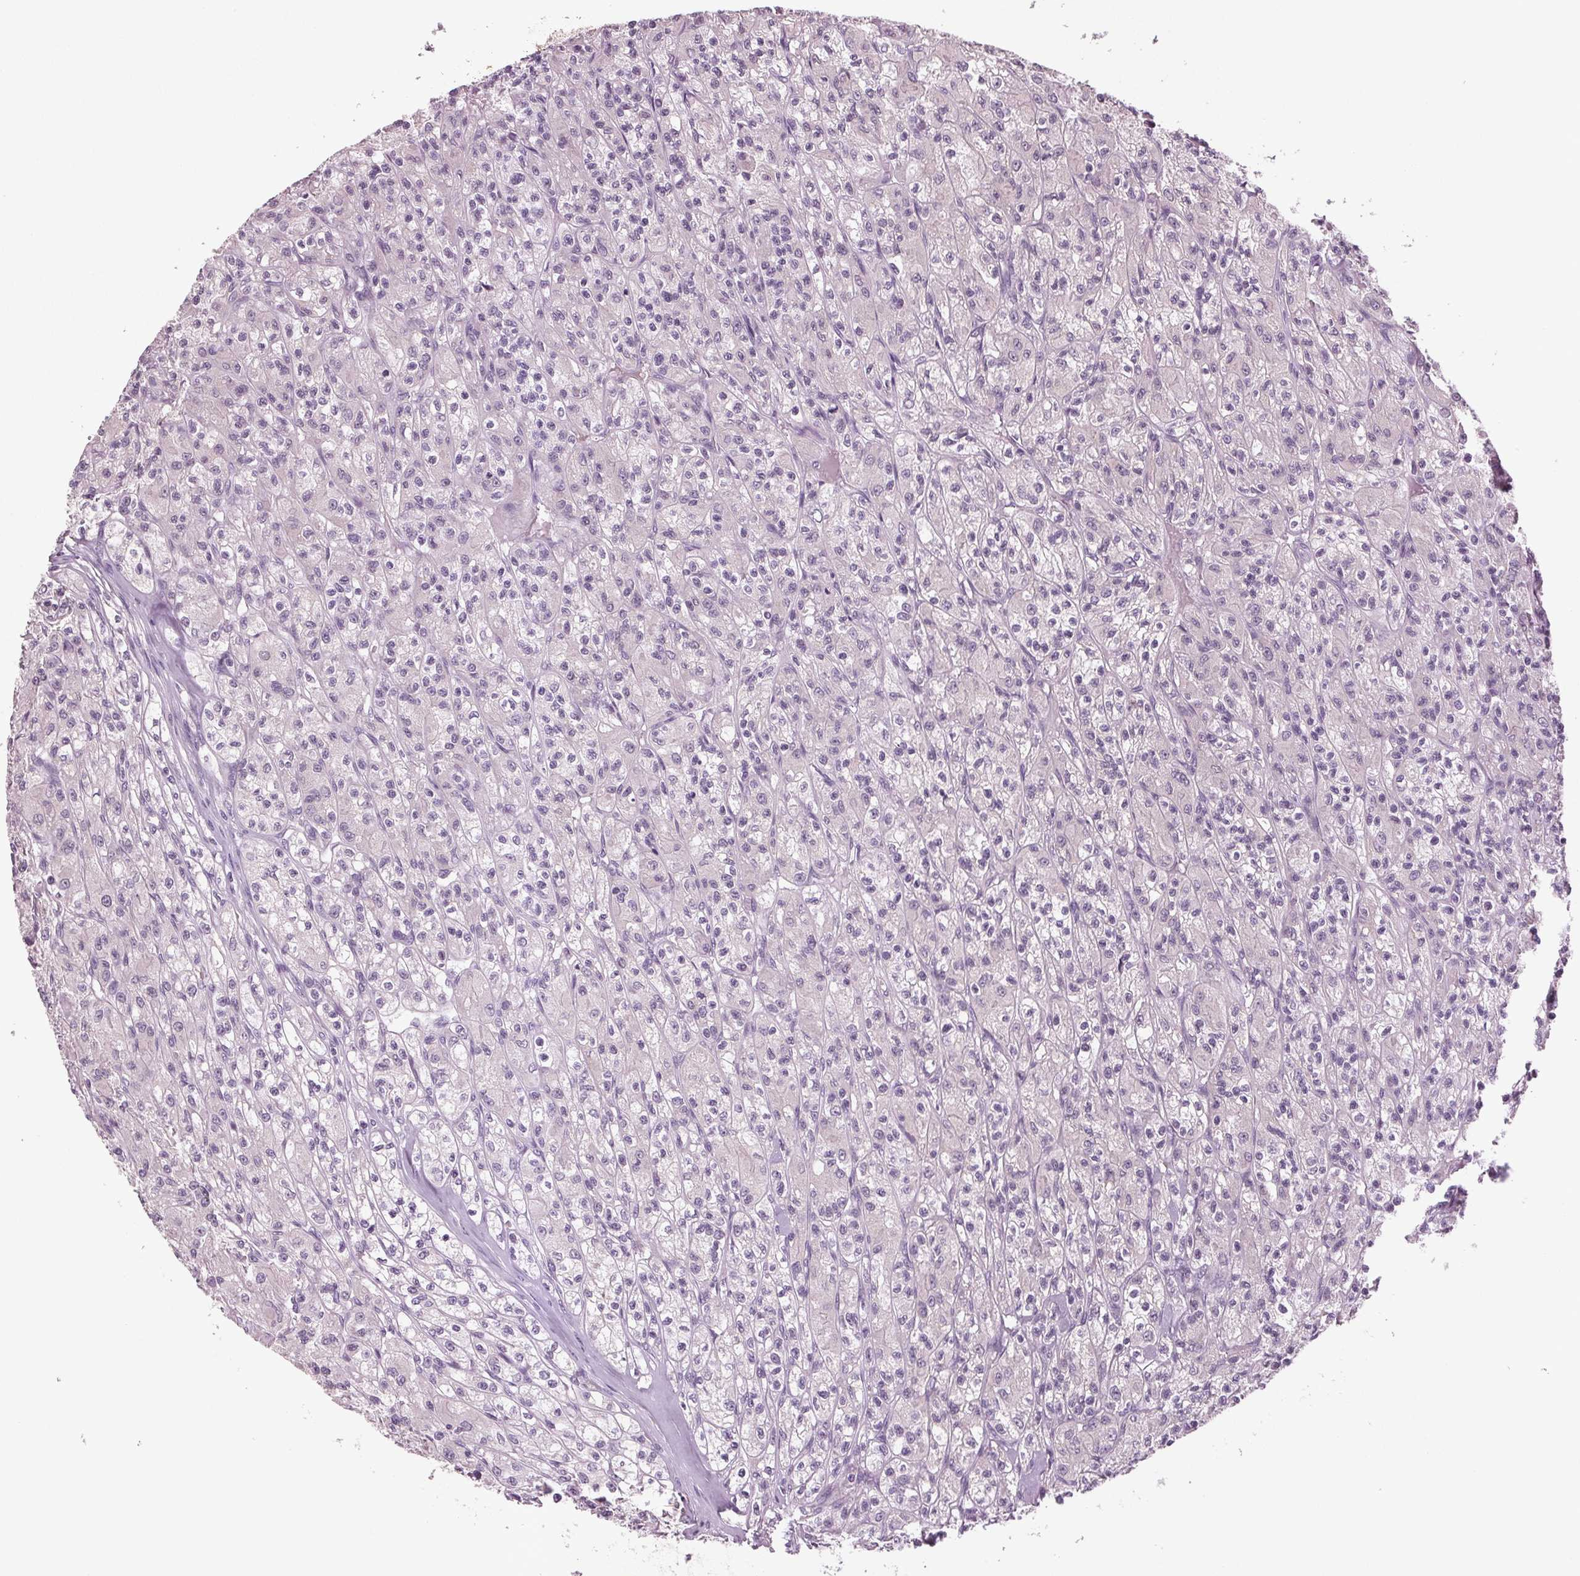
{"staining": {"intensity": "negative", "quantity": "none", "location": "none"}, "tissue": "renal cancer", "cell_type": "Tumor cells", "image_type": "cancer", "snomed": [{"axis": "morphology", "description": "Adenocarcinoma, NOS"}, {"axis": "topography", "description": "Kidney"}], "caption": "Immunohistochemistry (IHC) photomicrograph of neoplastic tissue: renal cancer (adenocarcinoma) stained with DAB (3,3'-diaminobenzidine) shows no significant protein positivity in tumor cells. (Brightfield microscopy of DAB (3,3'-diaminobenzidine) immunohistochemistry at high magnification).", "gene": "BHLHE22", "patient": {"sex": "female", "age": 70}}